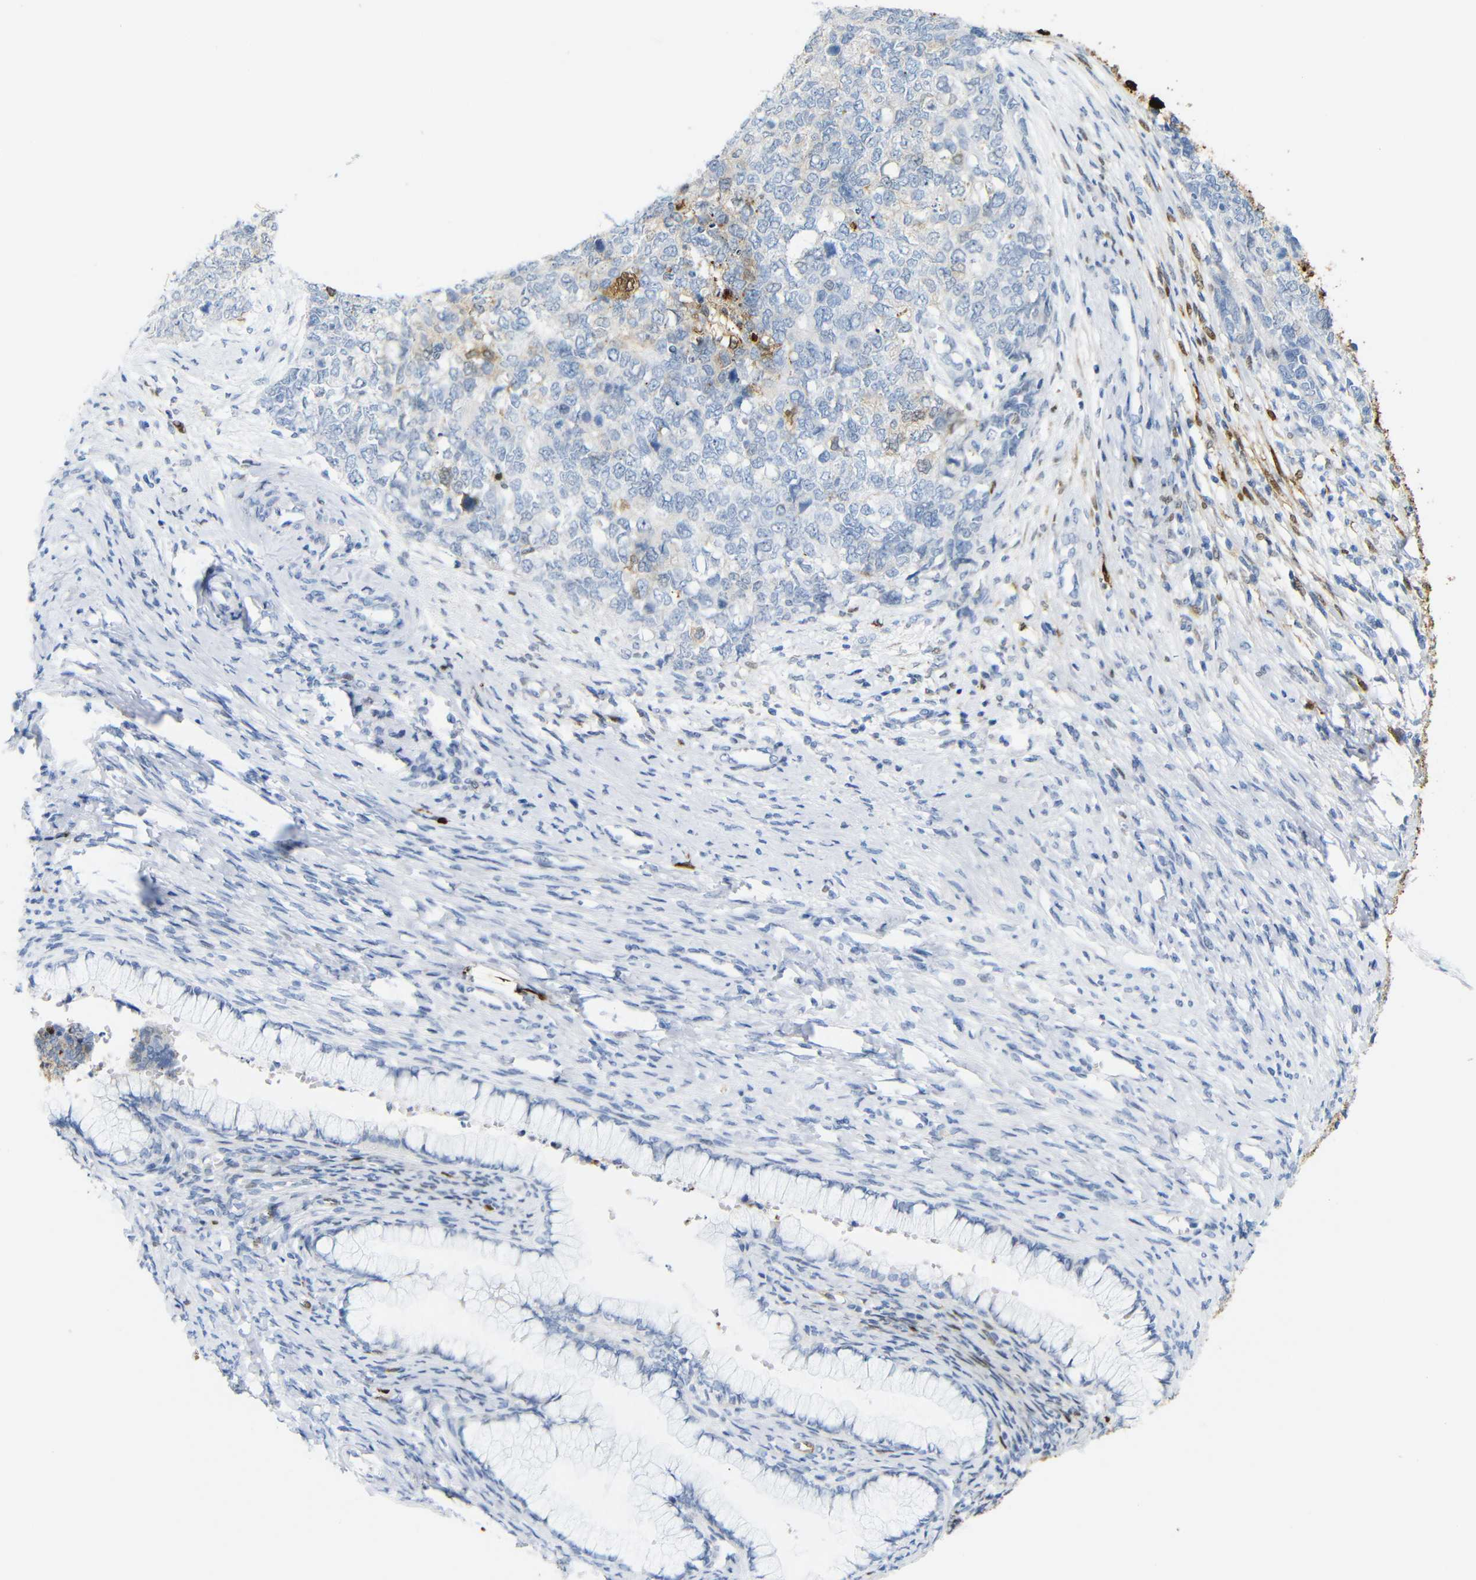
{"staining": {"intensity": "weak", "quantity": "<25%", "location": "cytoplasmic/membranous"}, "tissue": "cervical cancer", "cell_type": "Tumor cells", "image_type": "cancer", "snomed": [{"axis": "morphology", "description": "Squamous cell carcinoma, NOS"}, {"axis": "topography", "description": "Cervix"}], "caption": "IHC photomicrograph of neoplastic tissue: human squamous cell carcinoma (cervical) stained with DAB (3,3'-diaminobenzidine) displays no significant protein positivity in tumor cells.", "gene": "MT1A", "patient": {"sex": "female", "age": 63}}